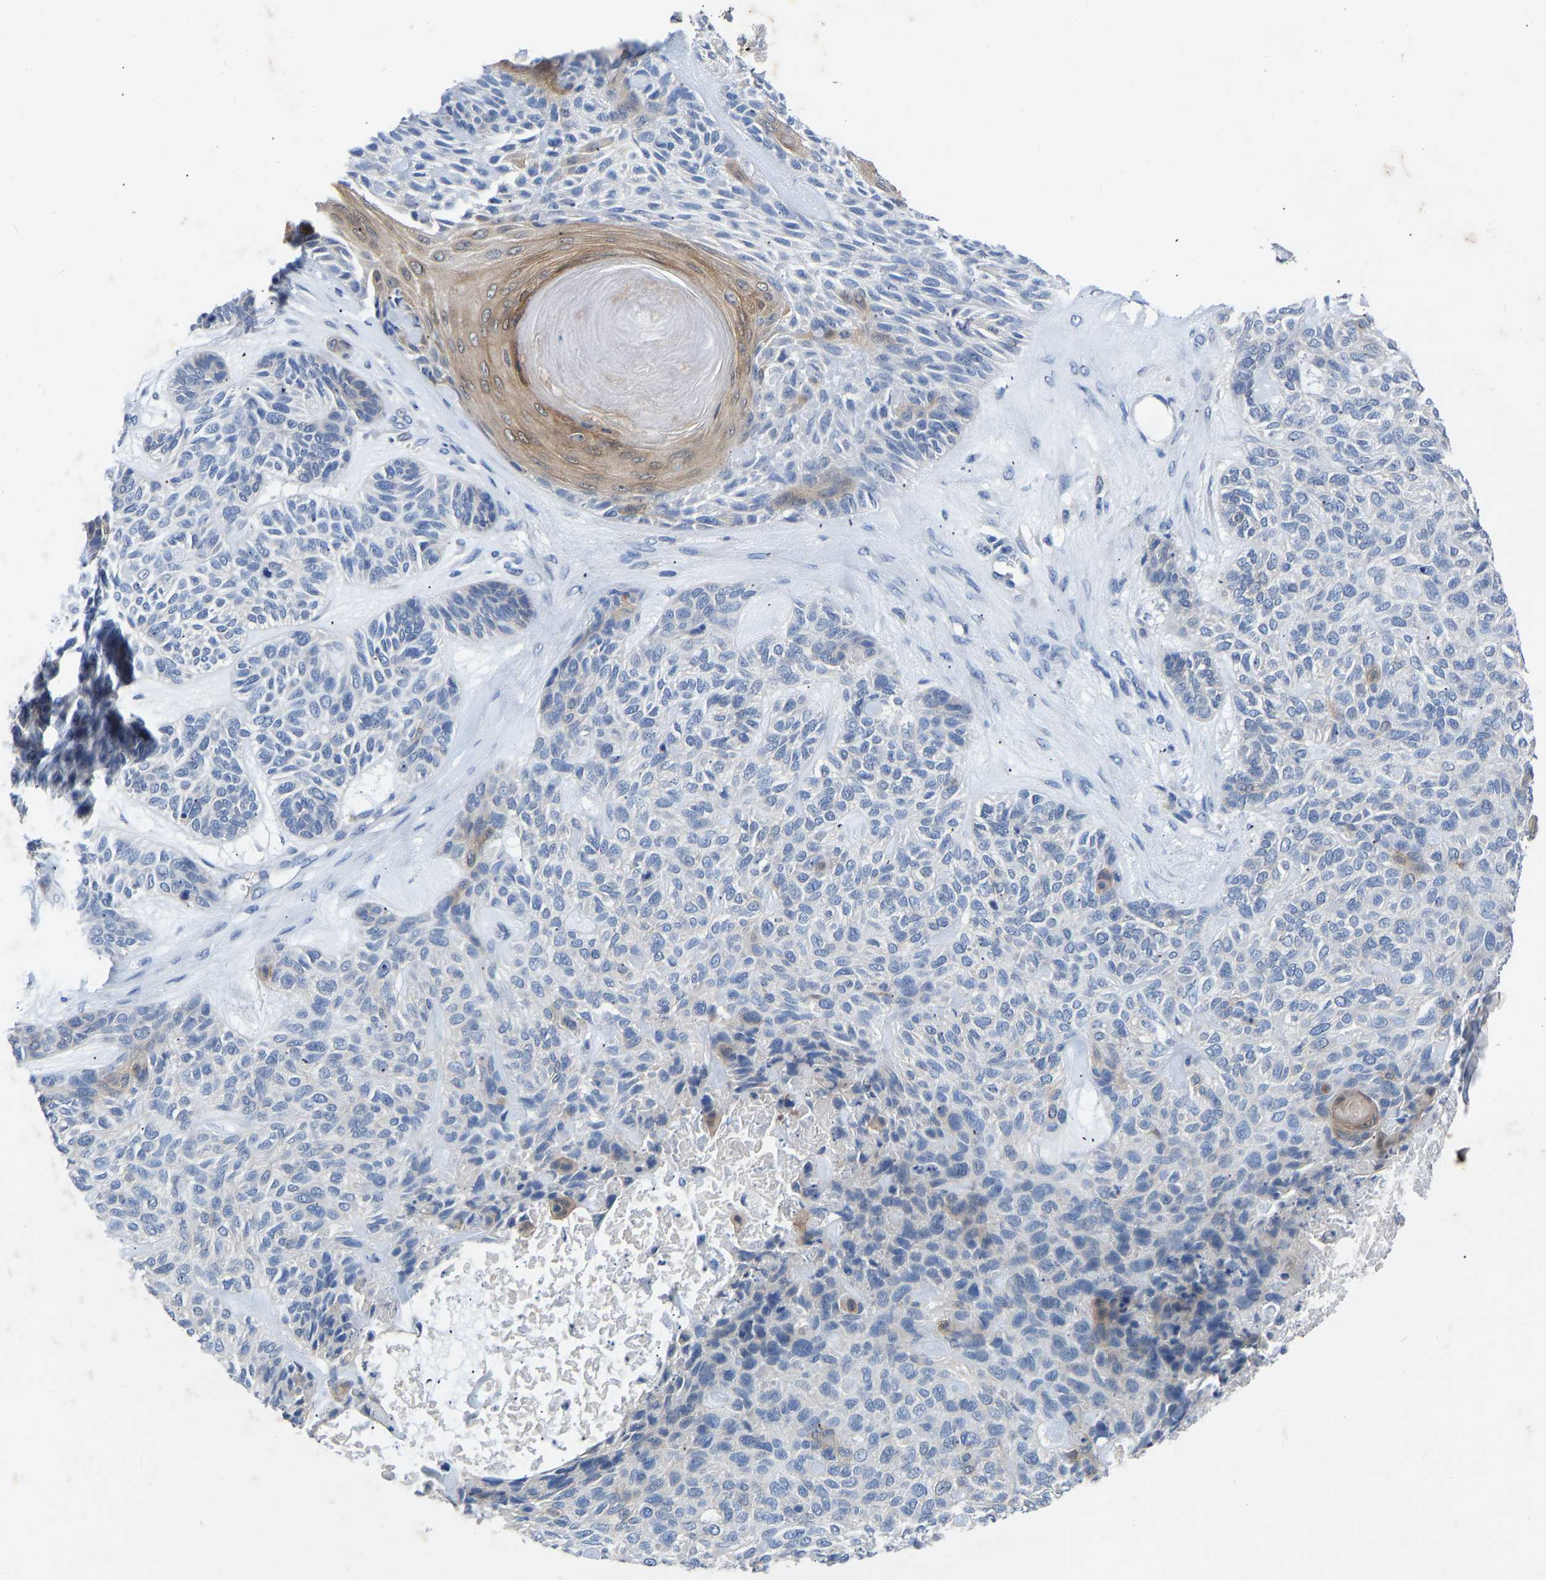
{"staining": {"intensity": "weak", "quantity": "<25%", "location": "cytoplasmic/membranous"}, "tissue": "skin cancer", "cell_type": "Tumor cells", "image_type": "cancer", "snomed": [{"axis": "morphology", "description": "Basal cell carcinoma"}, {"axis": "topography", "description": "Skin"}], "caption": "Tumor cells are negative for brown protein staining in skin basal cell carcinoma.", "gene": "RBP1", "patient": {"sex": "male", "age": 55}}